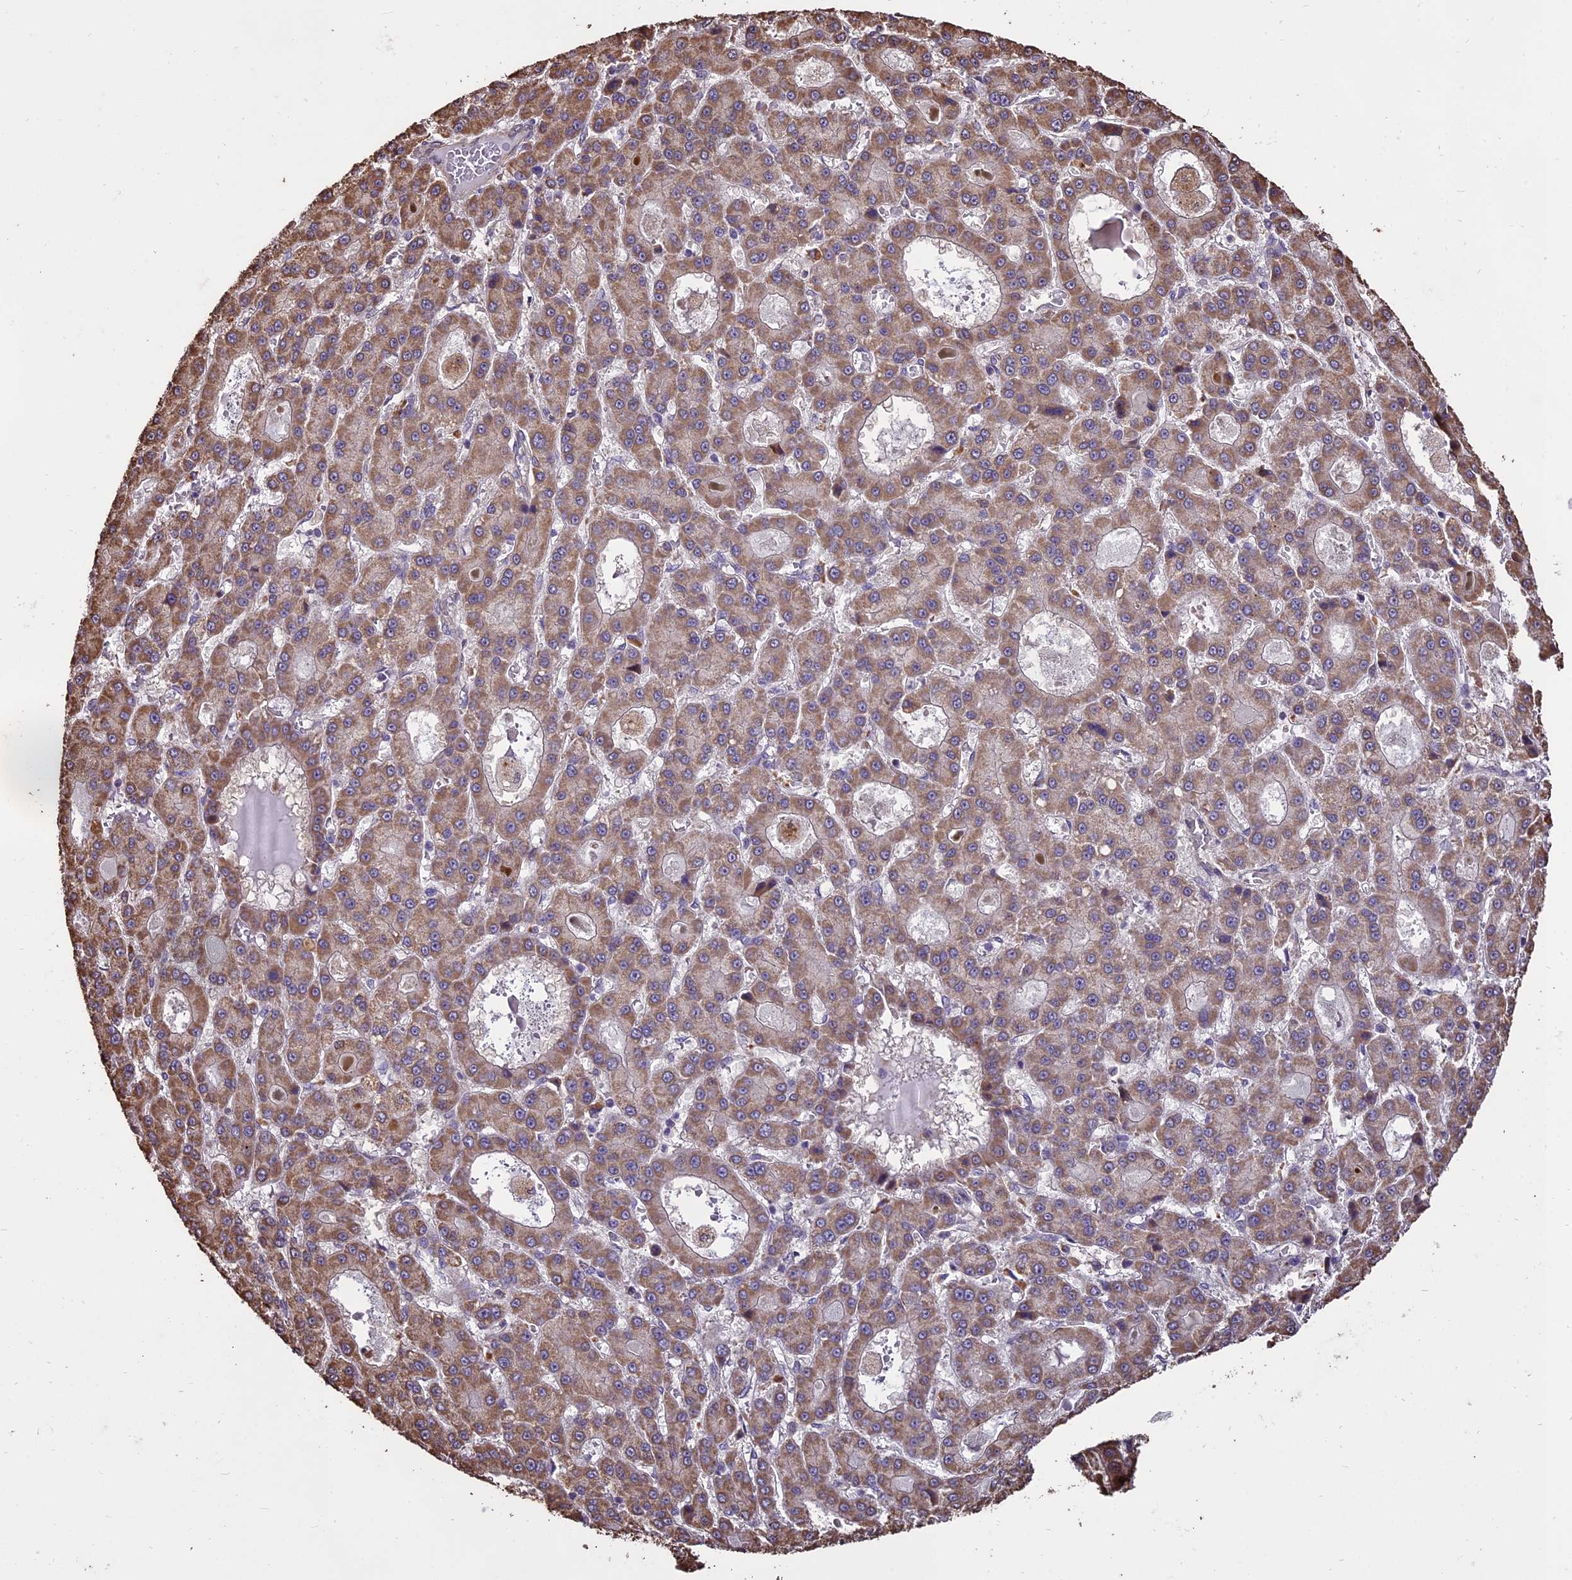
{"staining": {"intensity": "moderate", "quantity": ">75%", "location": "cytoplasmic/membranous"}, "tissue": "liver cancer", "cell_type": "Tumor cells", "image_type": "cancer", "snomed": [{"axis": "morphology", "description": "Carcinoma, Hepatocellular, NOS"}, {"axis": "topography", "description": "Liver"}], "caption": "A micrograph showing moderate cytoplasmic/membranous positivity in about >75% of tumor cells in liver hepatocellular carcinoma, as visualized by brown immunohistochemical staining.", "gene": "PGPEP1L", "patient": {"sex": "male", "age": 70}}